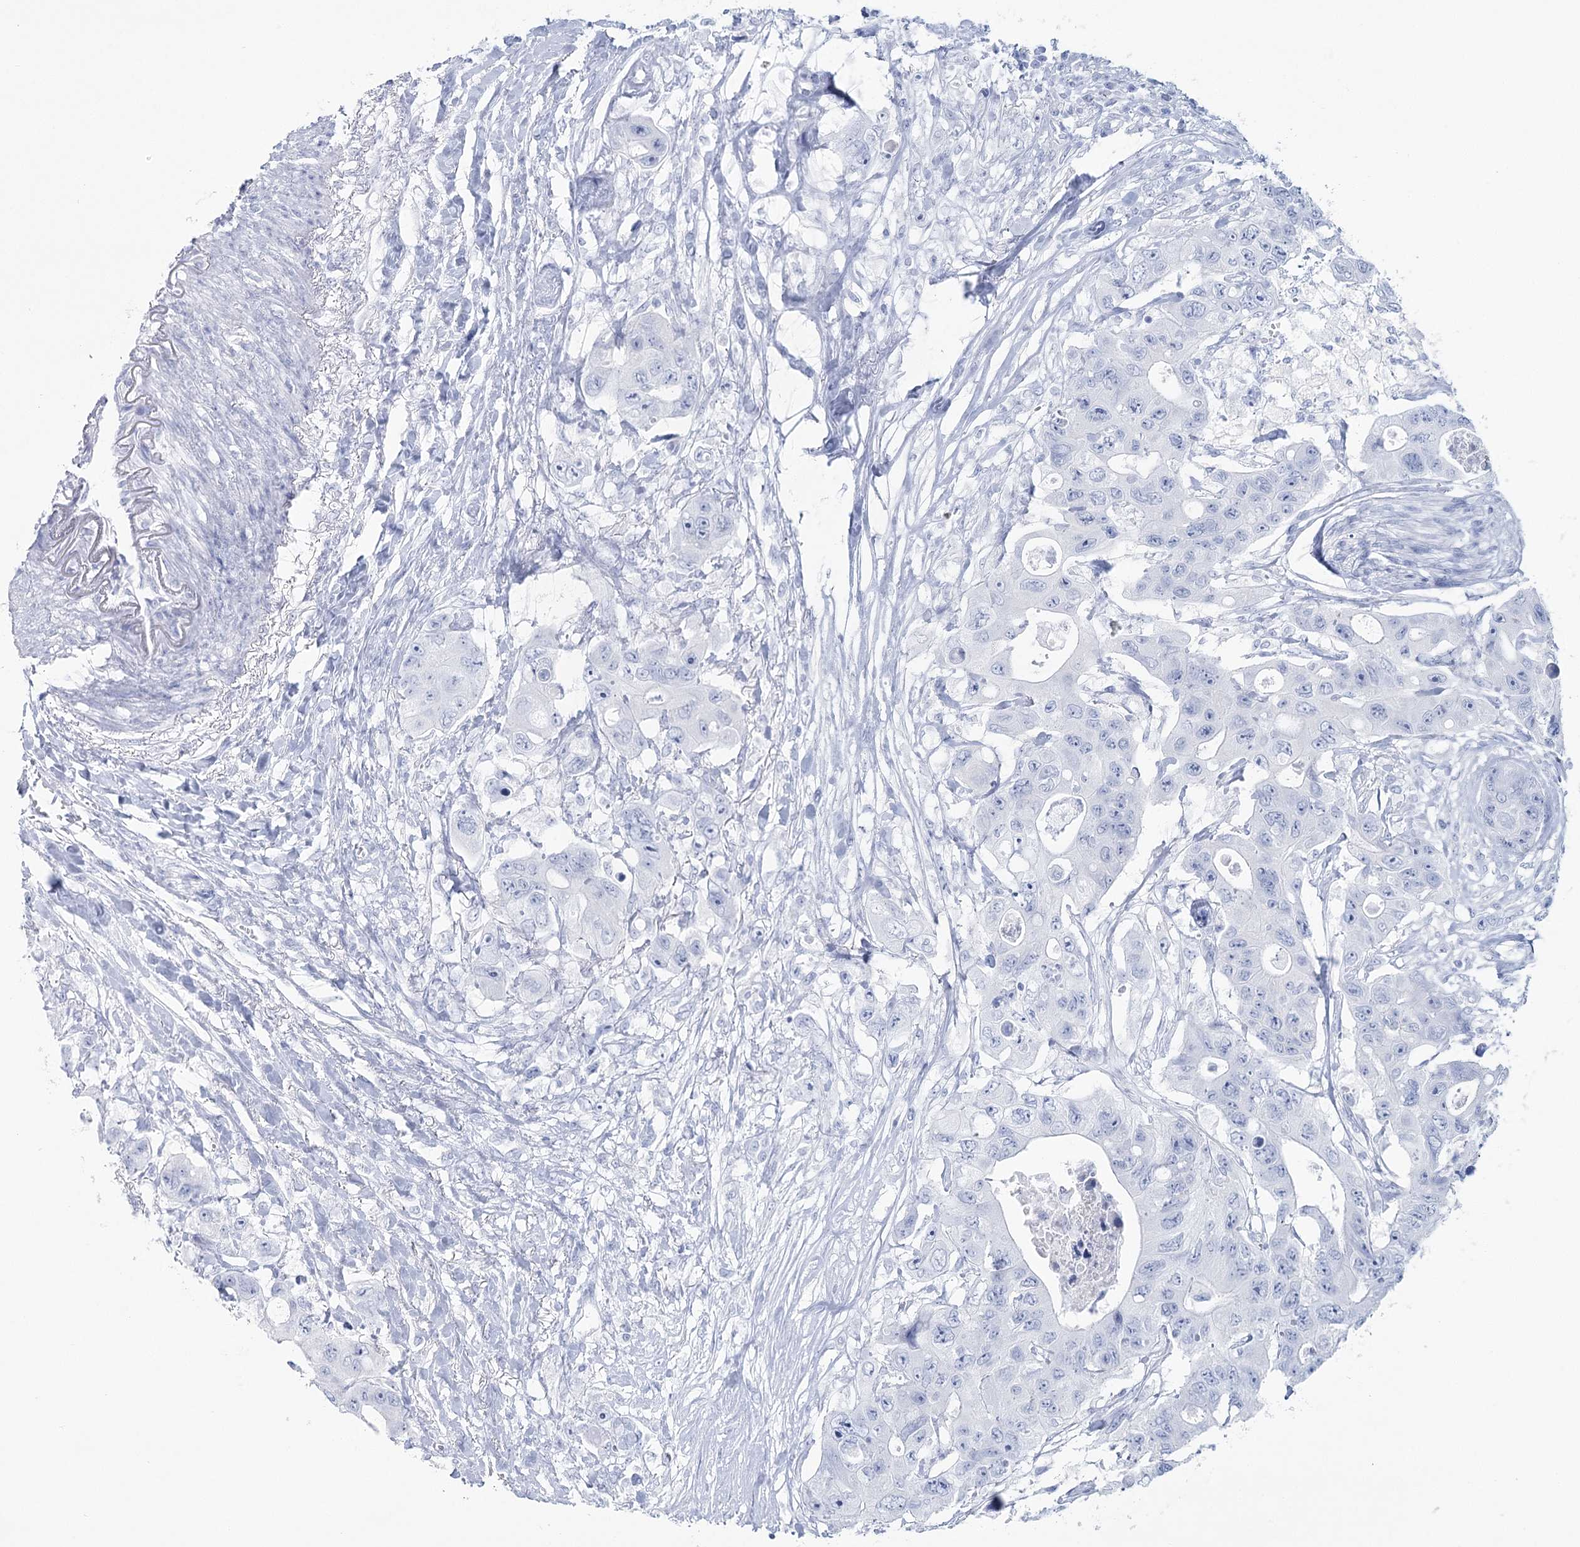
{"staining": {"intensity": "negative", "quantity": "none", "location": "none"}, "tissue": "colorectal cancer", "cell_type": "Tumor cells", "image_type": "cancer", "snomed": [{"axis": "morphology", "description": "Adenocarcinoma, NOS"}, {"axis": "topography", "description": "Colon"}], "caption": "Immunohistochemistry image of adenocarcinoma (colorectal) stained for a protein (brown), which shows no positivity in tumor cells.", "gene": "CCDC88A", "patient": {"sex": "female", "age": 46}}